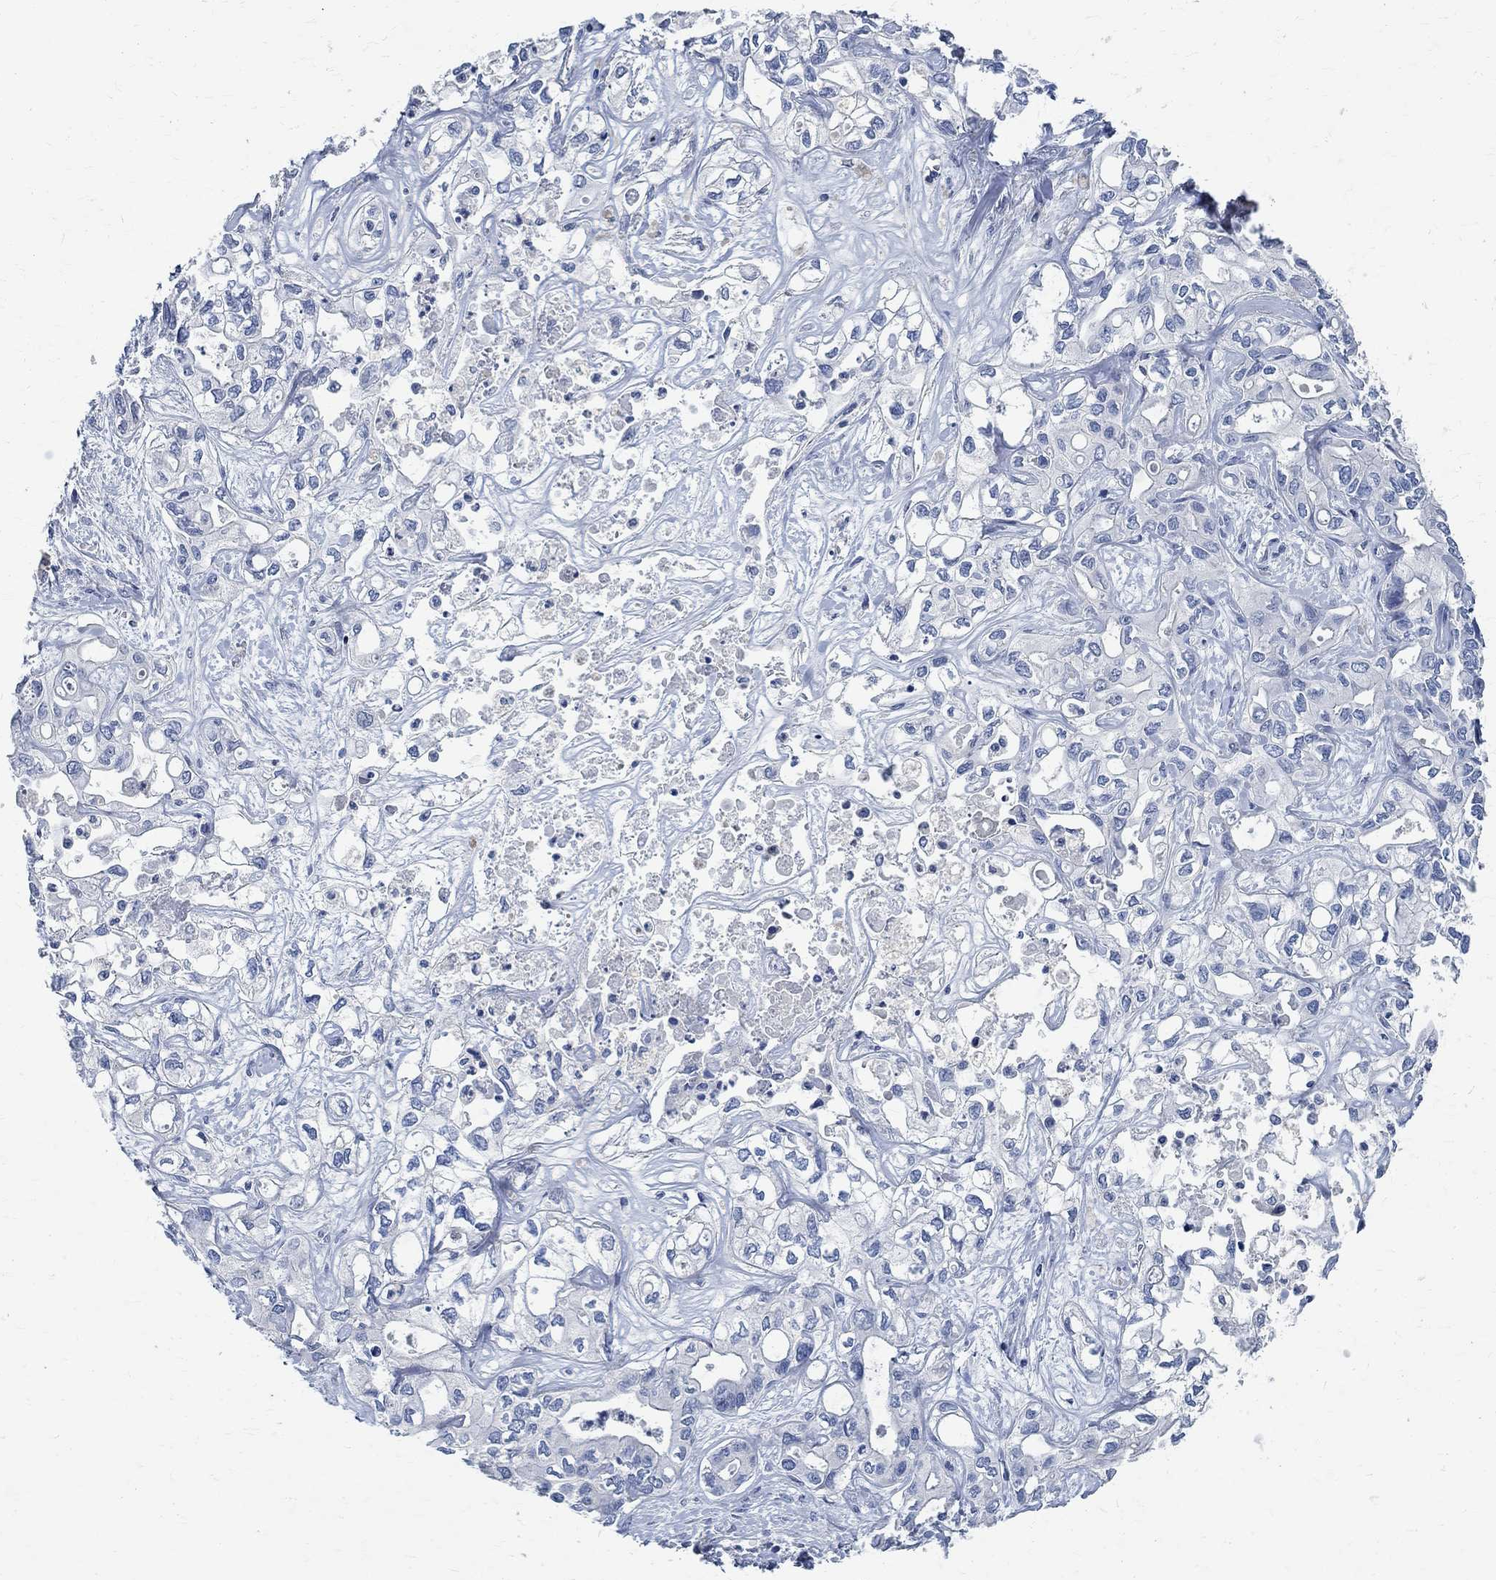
{"staining": {"intensity": "negative", "quantity": "none", "location": "none"}, "tissue": "liver cancer", "cell_type": "Tumor cells", "image_type": "cancer", "snomed": [{"axis": "morphology", "description": "Cholangiocarcinoma"}, {"axis": "topography", "description": "Liver"}], "caption": "Tumor cells show no significant staining in liver cholangiocarcinoma.", "gene": "PRX", "patient": {"sex": "female", "age": 64}}